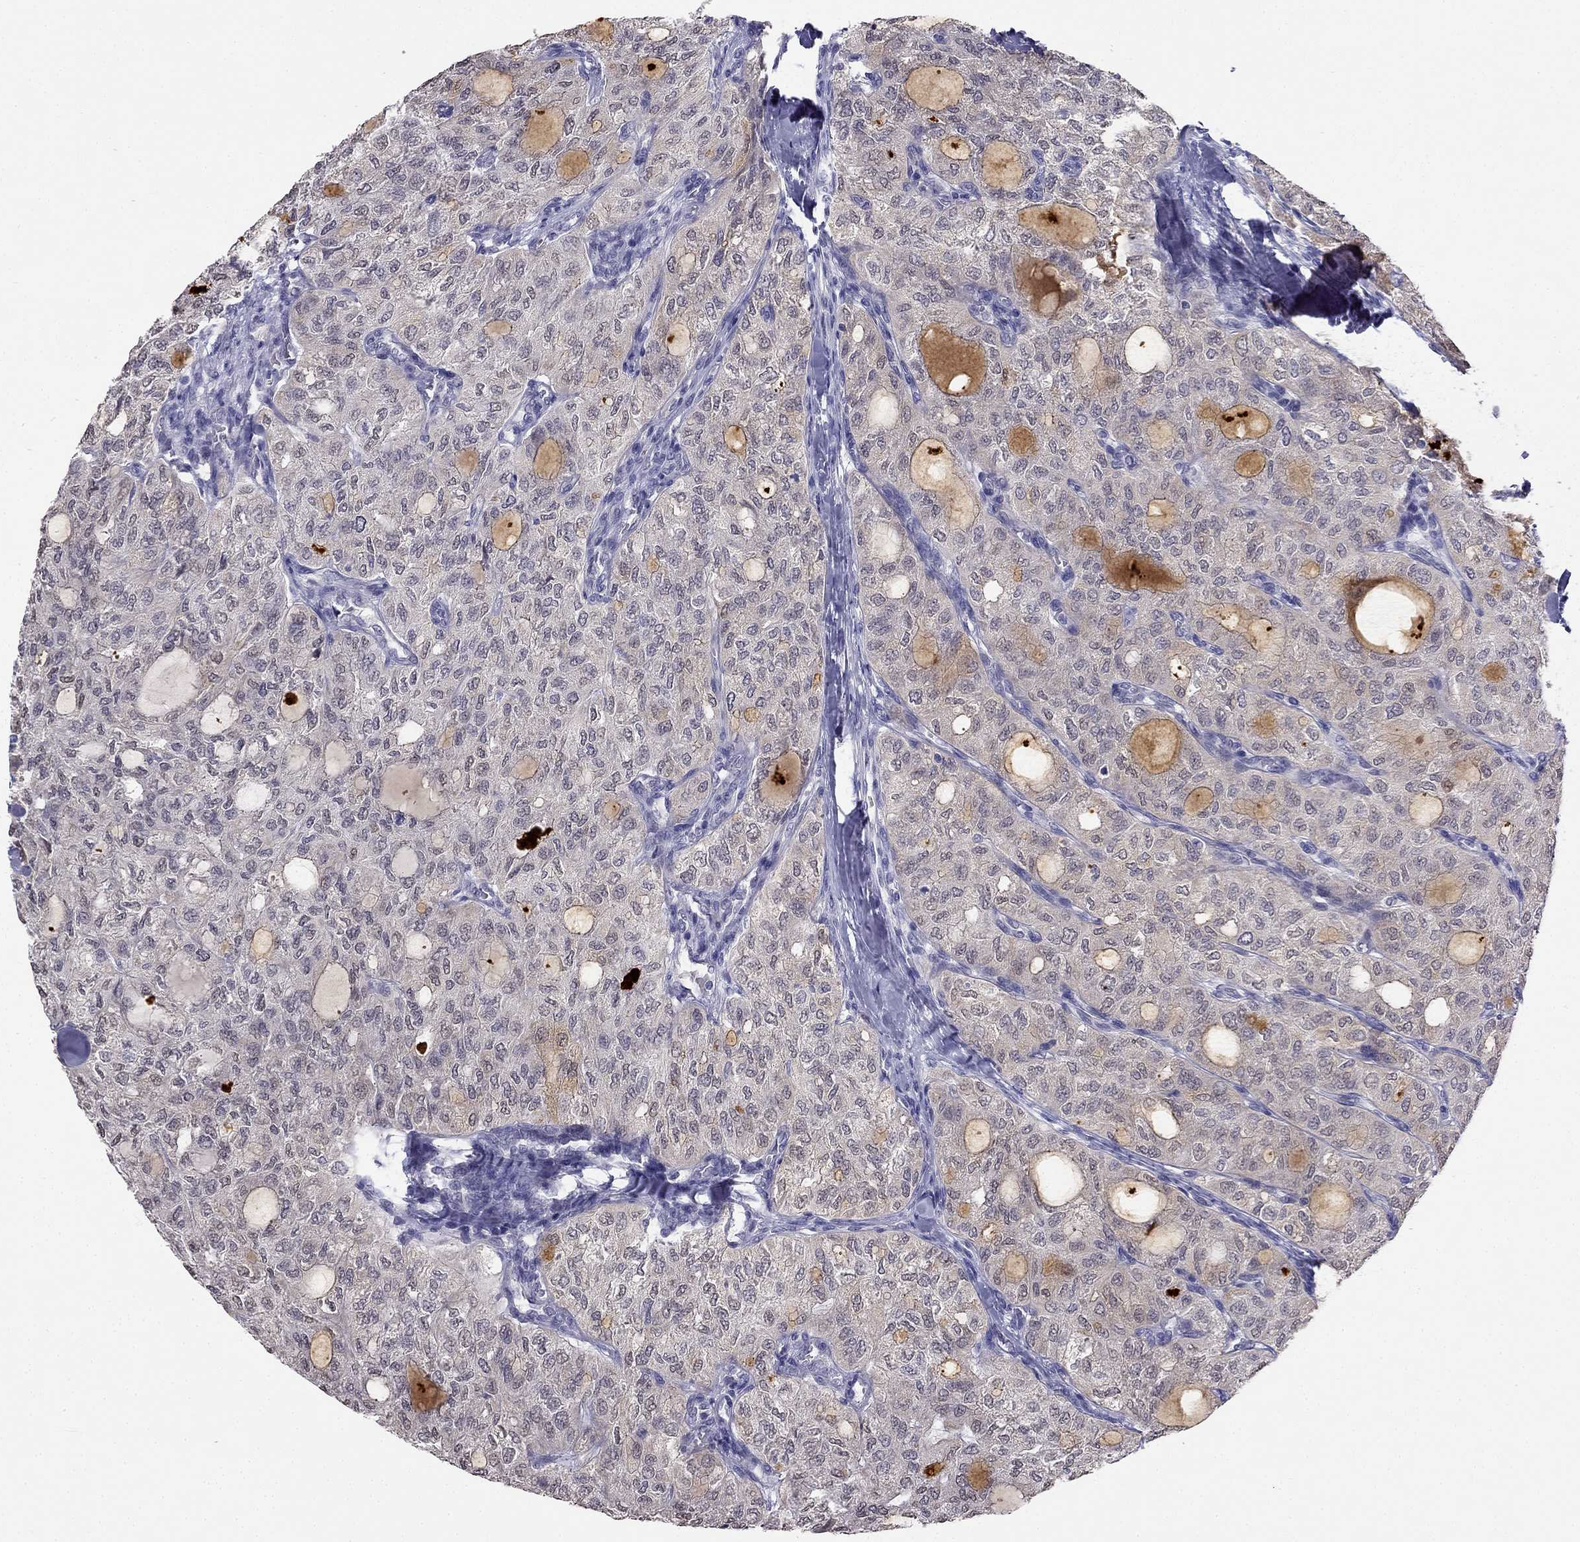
{"staining": {"intensity": "negative", "quantity": "none", "location": "none"}, "tissue": "thyroid cancer", "cell_type": "Tumor cells", "image_type": "cancer", "snomed": [{"axis": "morphology", "description": "Follicular adenoma carcinoma, NOS"}, {"axis": "topography", "description": "Thyroid gland"}], "caption": "Immunohistochemical staining of thyroid cancer (follicular adenoma carcinoma) reveals no significant positivity in tumor cells.", "gene": "C16orf89", "patient": {"sex": "male", "age": 75}}